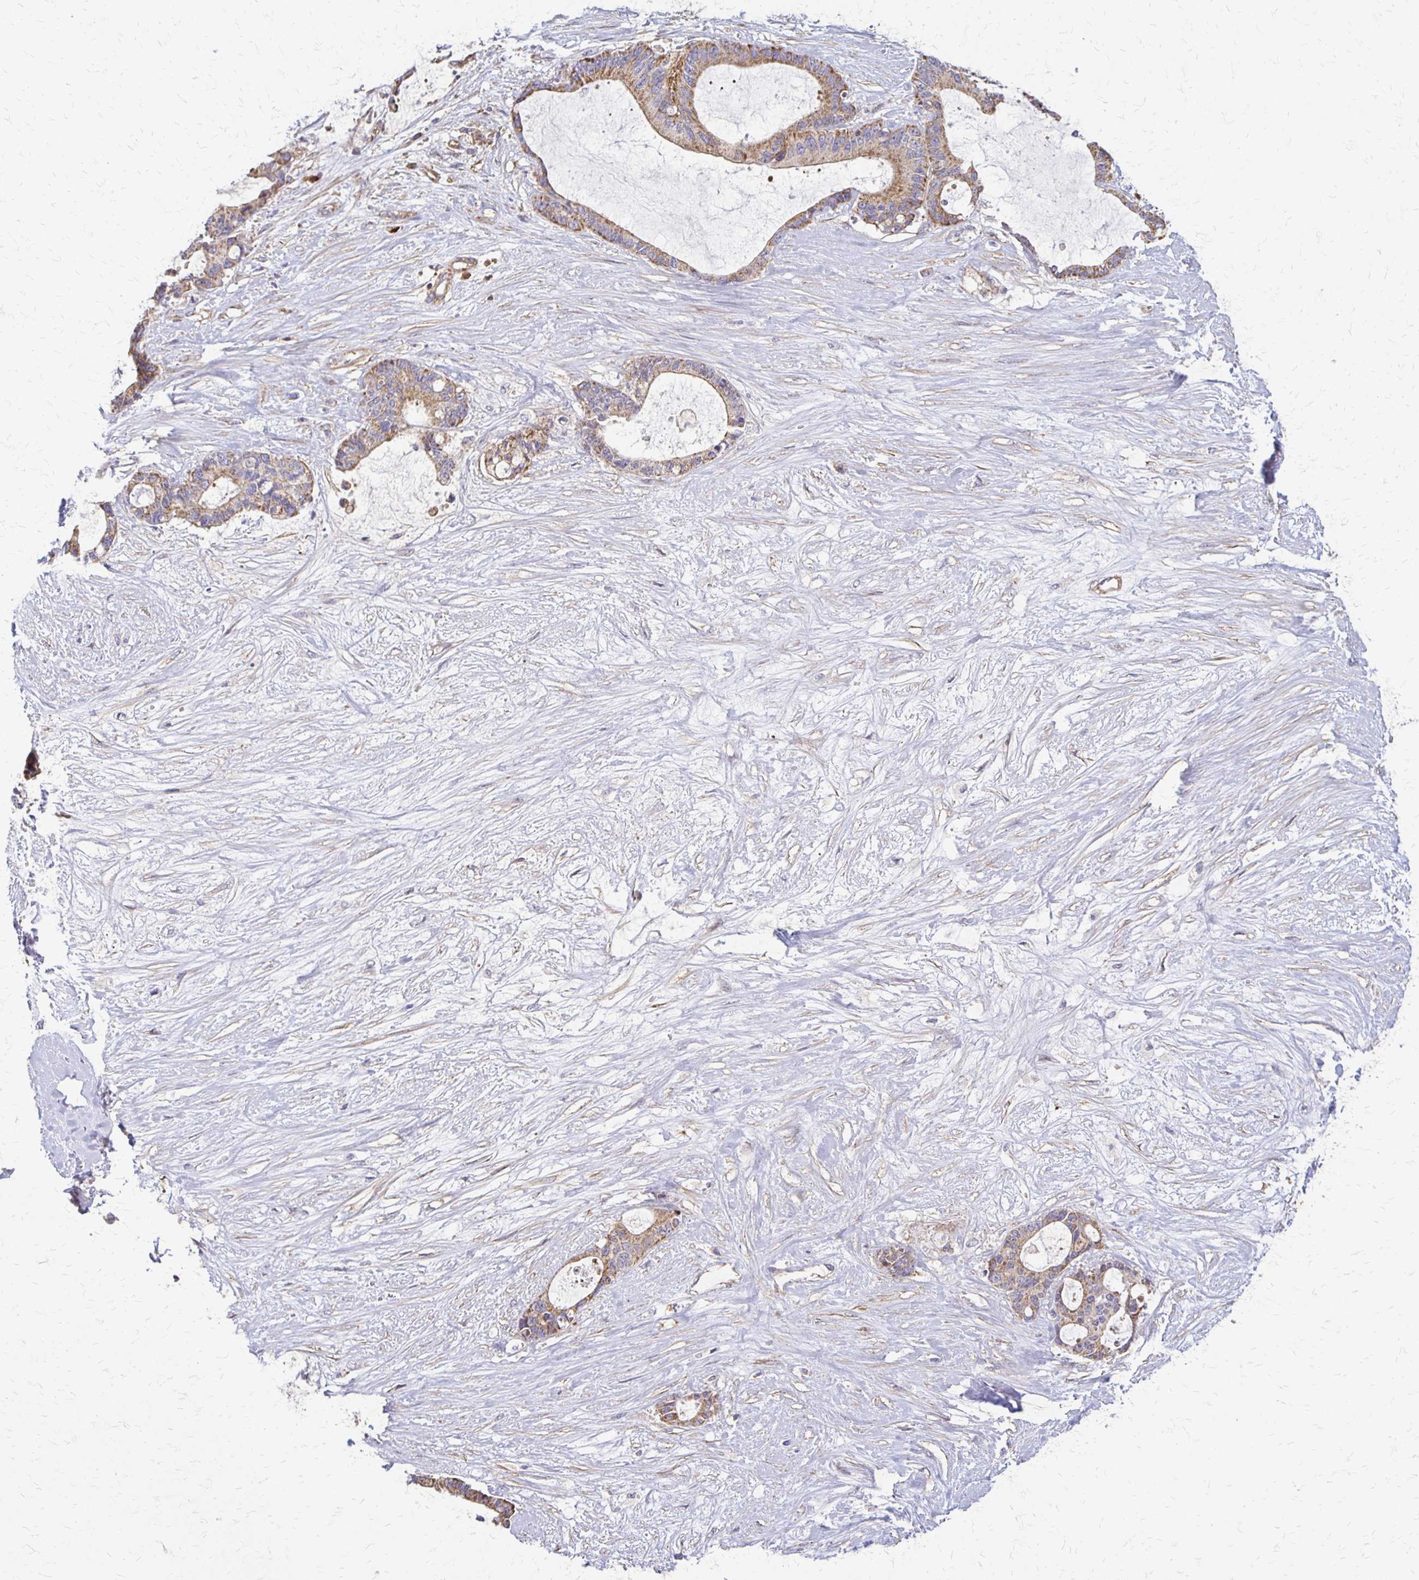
{"staining": {"intensity": "moderate", "quantity": "25%-75%", "location": "cytoplasmic/membranous"}, "tissue": "liver cancer", "cell_type": "Tumor cells", "image_type": "cancer", "snomed": [{"axis": "morphology", "description": "Normal tissue, NOS"}, {"axis": "morphology", "description": "Cholangiocarcinoma"}, {"axis": "topography", "description": "Liver"}, {"axis": "topography", "description": "Peripheral nerve tissue"}], "caption": "This is an image of immunohistochemistry (IHC) staining of liver cancer, which shows moderate staining in the cytoplasmic/membranous of tumor cells.", "gene": "EIF4EBP2", "patient": {"sex": "female", "age": 73}}